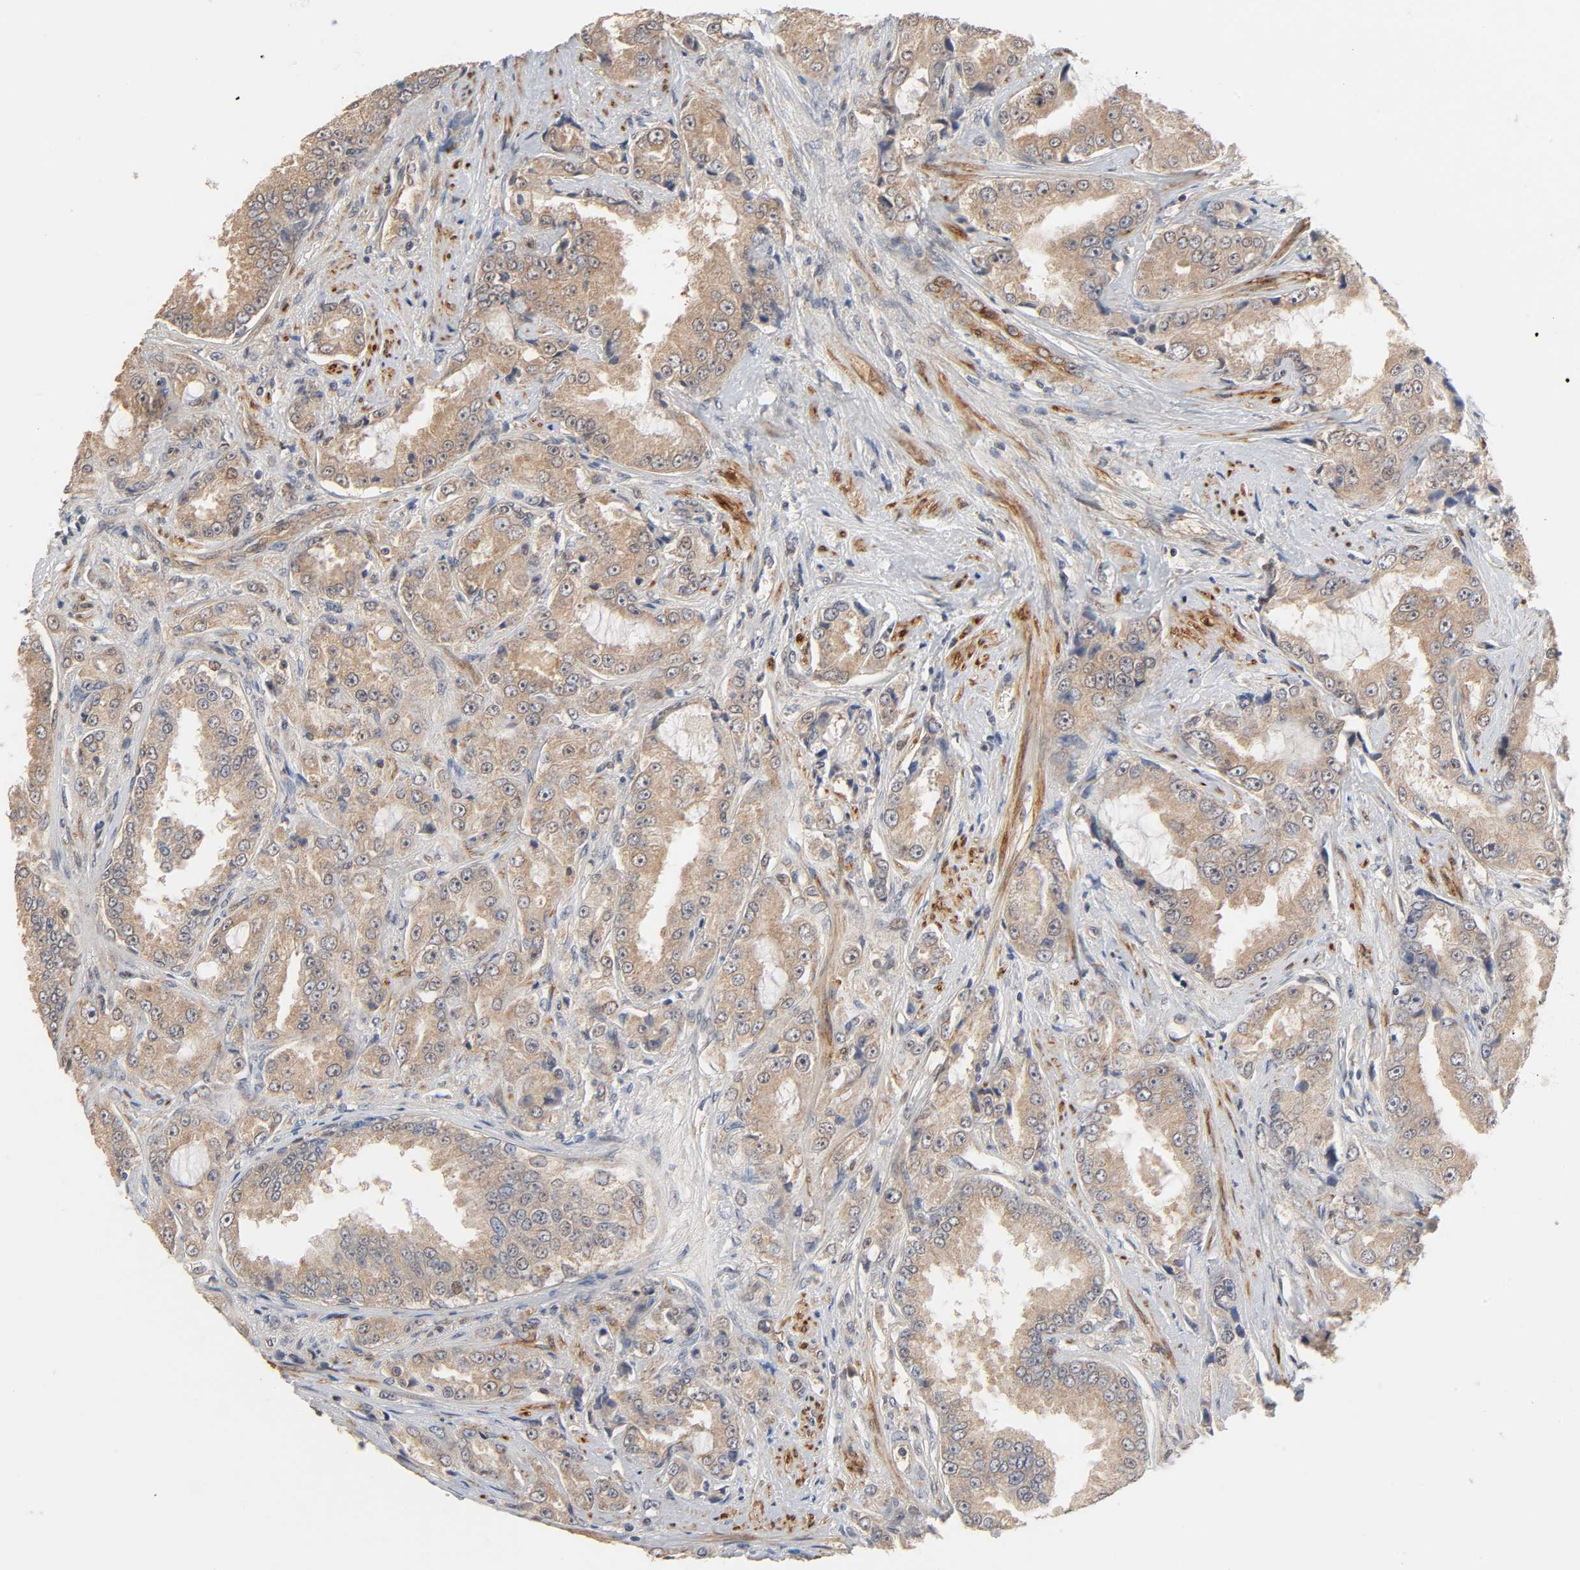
{"staining": {"intensity": "moderate", "quantity": ">75%", "location": "cytoplasmic/membranous"}, "tissue": "prostate cancer", "cell_type": "Tumor cells", "image_type": "cancer", "snomed": [{"axis": "morphology", "description": "Adenocarcinoma, High grade"}, {"axis": "topography", "description": "Prostate"}], "caption": "Brown immunohistochemical staining in adenocarcinoma (high-grade) (prostate) reveals moderate cytoplasmic/membranous positivity in about >75% of tumor cells. The staining was performed using DAB (3,3'-diaminobenzidine) to visualize the protein expression in brown, while the nuclei were stained in blue with hematoxylin (Magnification: 20x).", "gene": "NEMF", "patient": {"sex": "male", "age": 73}}